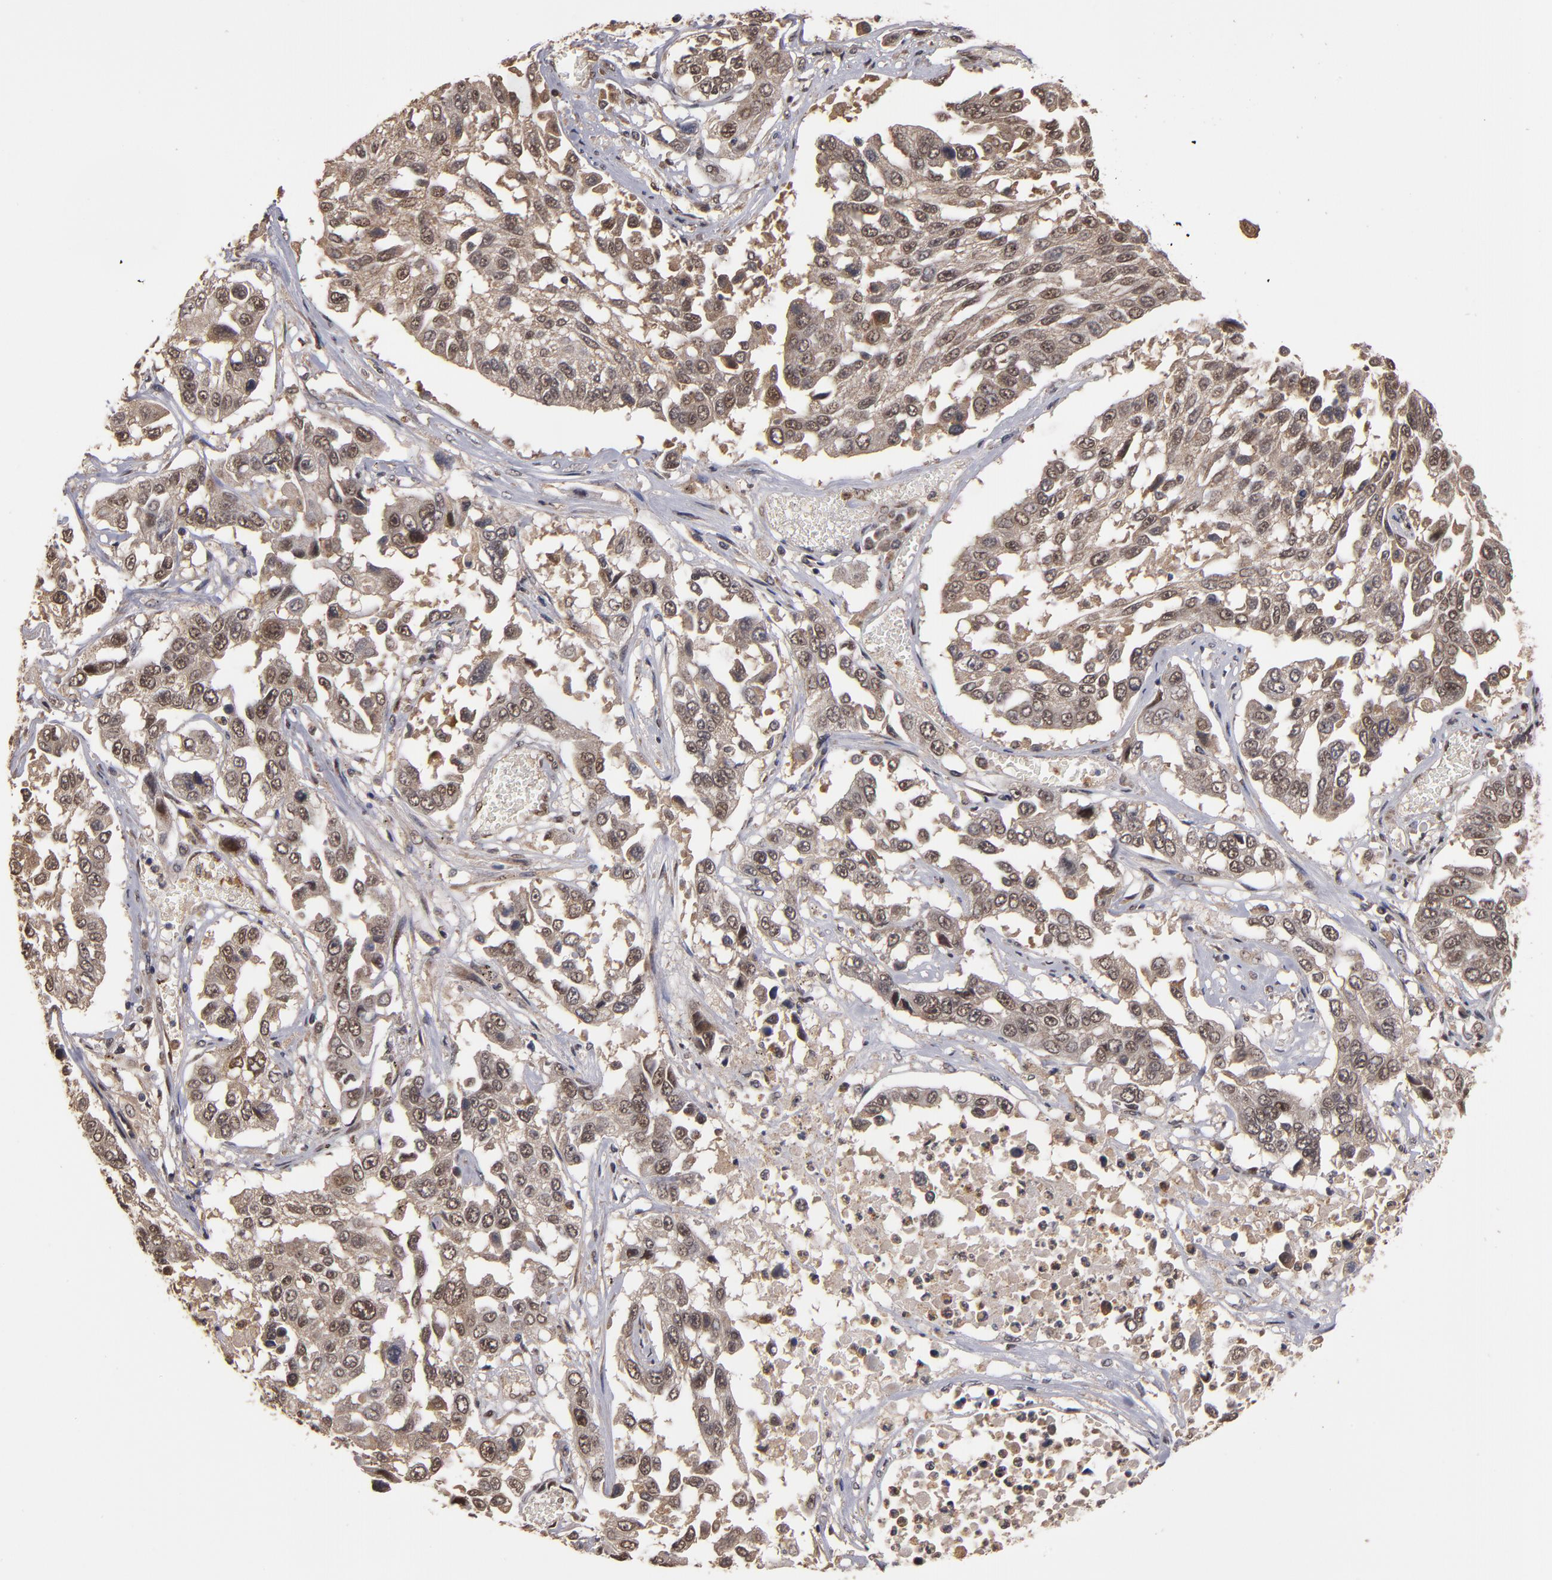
{"staining": {"intensity": "weak", "quantity": ">75%", "location": "cytoplasmic/membranous,nuclear"}, "tissue": "lung cancer", "cell_type": "Tumor cells", "image_type": "cancer", "snomed": [{"axis": "morphology", "description": "Squamous cell carcinoma, NOS"}, {"axis": "topography", "description": "Lung"}], "caption": "Lung cancer stained with DAB IHC reveals low levels of weak cytoplasmic/membranous and nuclear expression in about >75% of tumor cells. The staining was performed using DAB, with brown indicating positive protein expression. Nuclei are stained blue with hematoxylin.", "gene": "CUL5", "patient": {"sex": "male", "age": 71}}